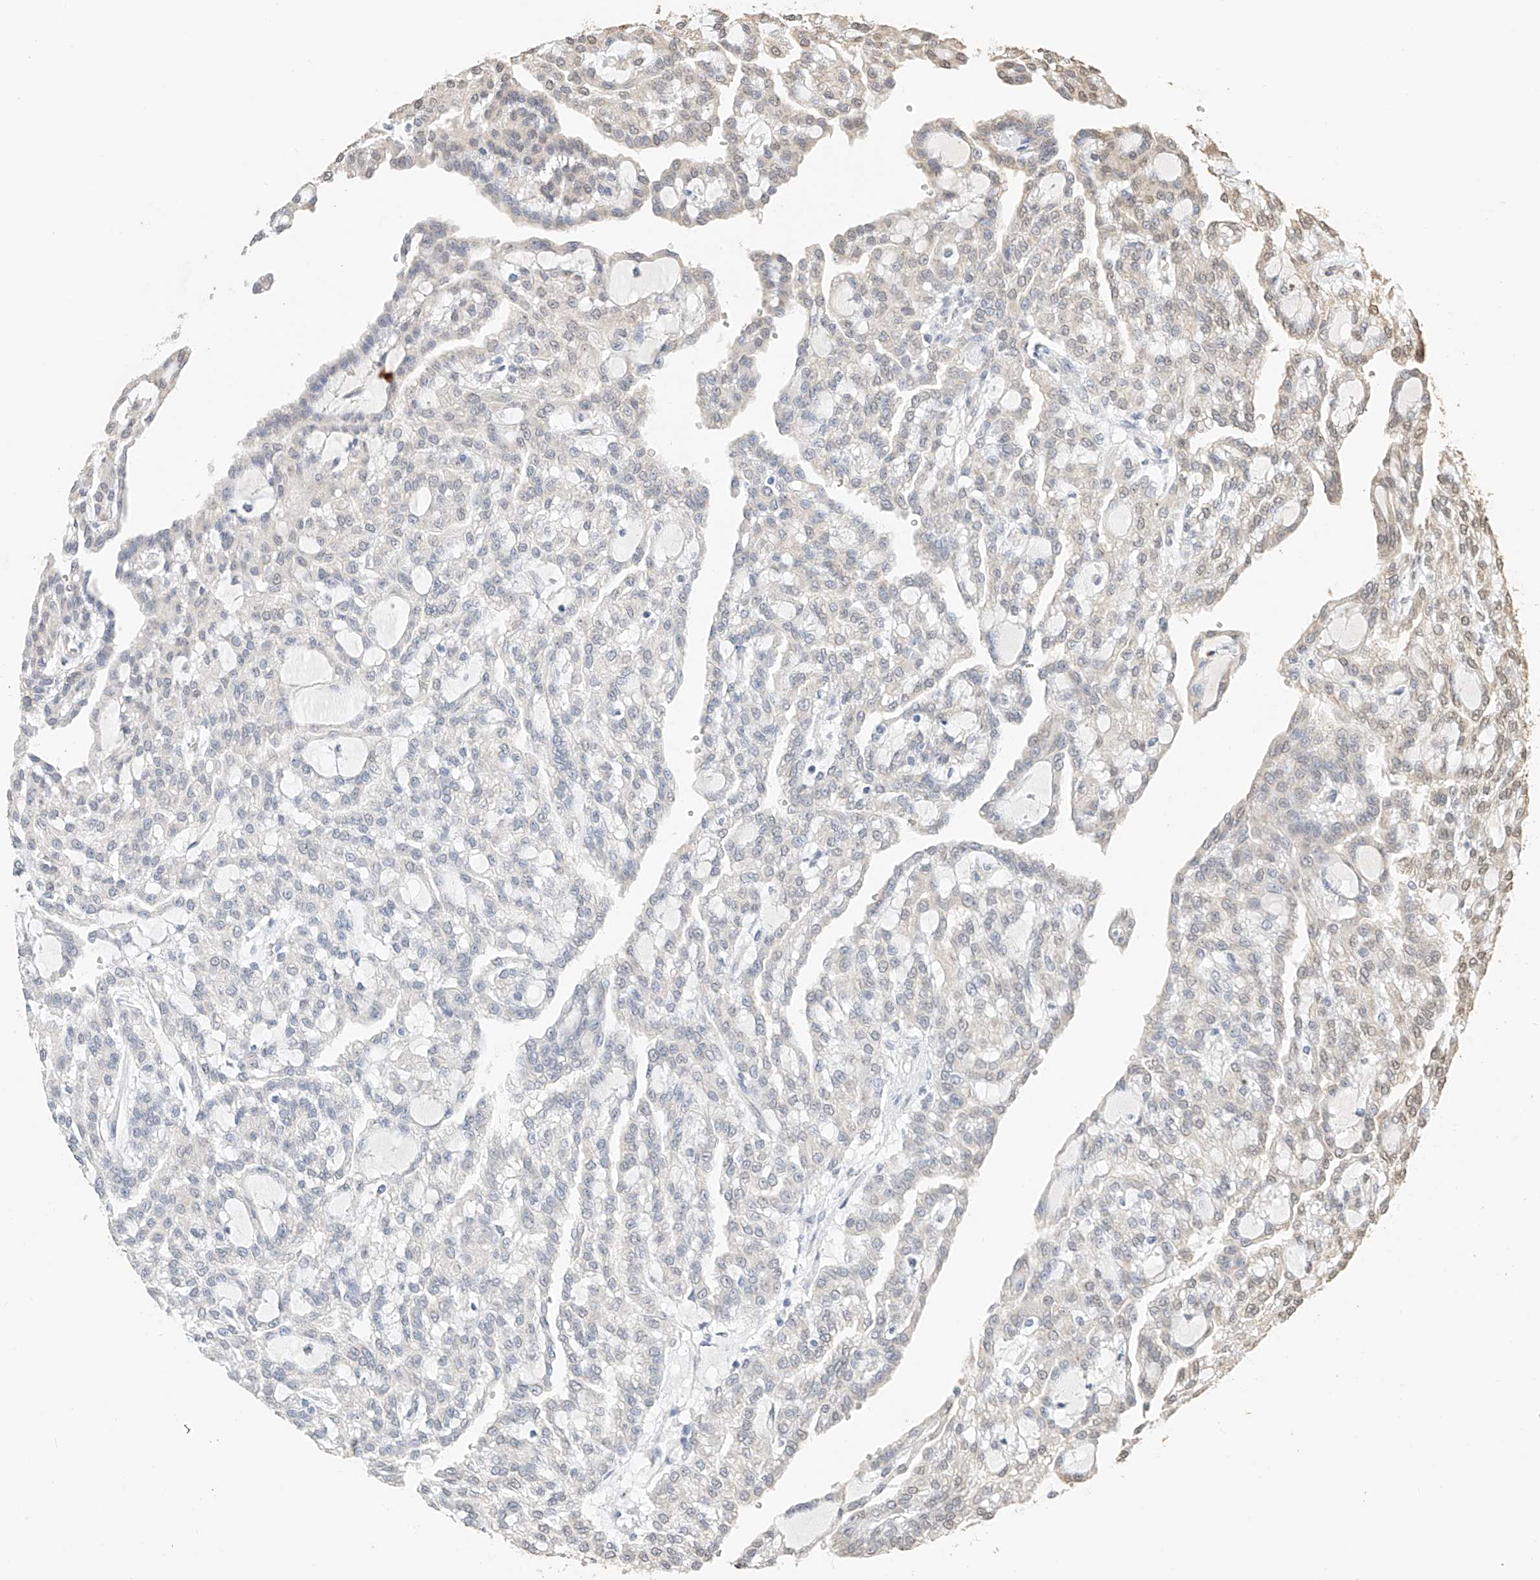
{"staining": {"intensity": "negative", "quantity": "none", "location": "none"}, "tissue": "renal cancer", "cell_type": "Tumor cells", "image_type": "cancer", "snomed": [{"axis": "morphology", "description": "Adenocarcinoma, NOS"}, {"axis": "topography", "description": "Kidney"}], "caption": "Immunohistochemistry (IHC) image of renal adenocarcinoma stained for a protein (brown), which demonstrates no positivity in tumor cells.", "gene": "IL22RA2", "patient": {"sex": "male", "age": 63}}